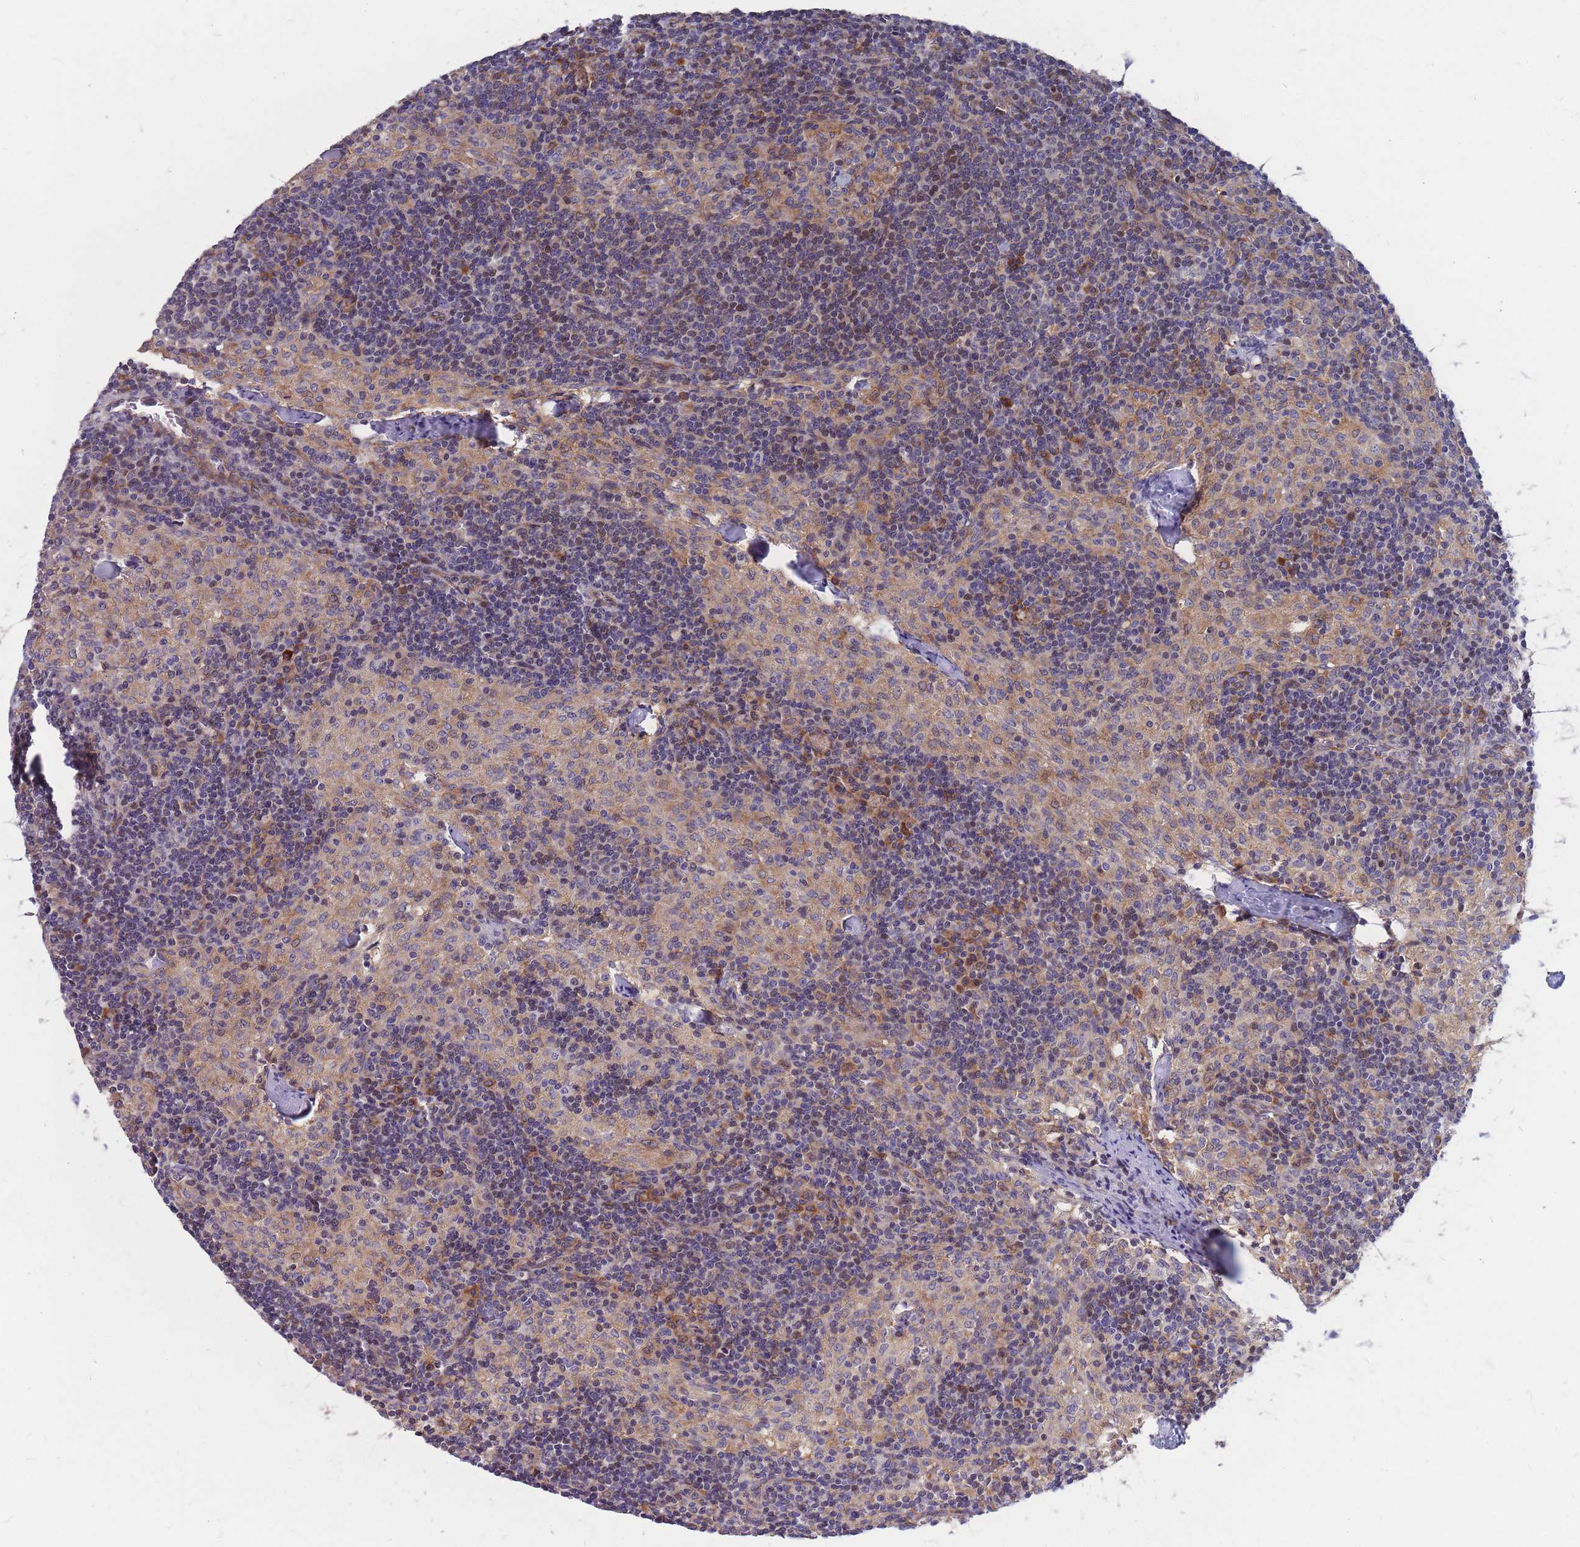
{"staining": {"intensity": "negative", "quantity": "none", "location": "none"}, "tissue": "lymph node", "cell_type": "Germinal center cells", "image_type": "normal", "snomed": [{"axis": "morphology", "description": "Normal tissue, NOS"}, {"axis": "topography", "description": "Lymph node"}], "caption": "Germinal center cells show no significant positivity in benign lymph node.", "gene": "TMEM131L", "patient": {"sex": "female", "age": 42}}